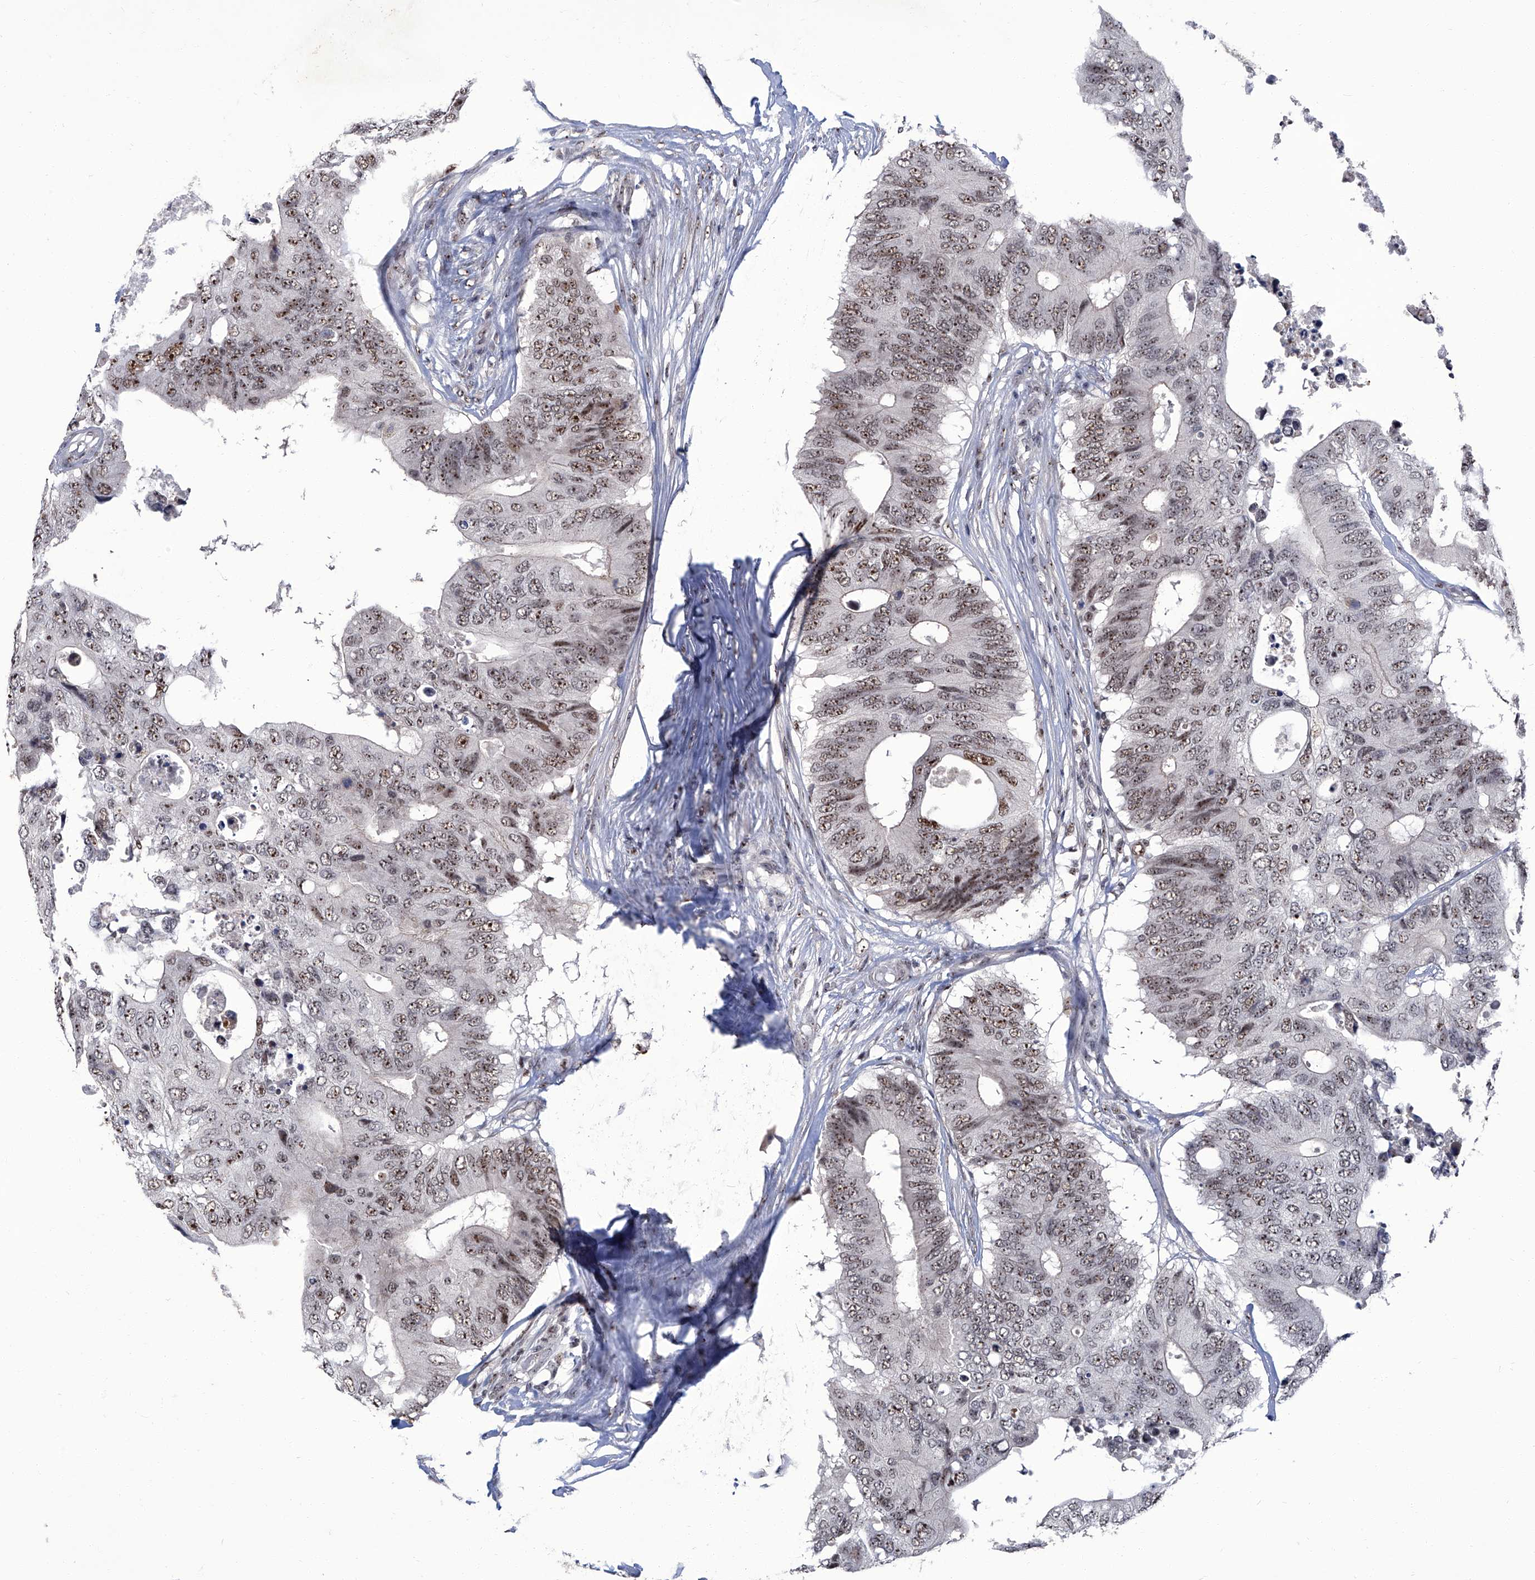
{"staining": {"intensity": "moderate", "quantity": ">75%", "location": "nuclear"}, "tissue": "colorectal cancer", "cell_type": "Tumor cells", "image_type": "cancer", "snomed": [{"axis": "morphology", "description": "Adenocarcinoma, NOS"}, {"axis": "topography", "description": "Colon"}], "caption": "Approximately >75% of tumor cells in human colorectal cancer reveal moderate nuclear protein expression as visualized by brown immunohistochemical staining.", "gene": "CMTR1", "patient": {"sex": "male", "age": 71}}